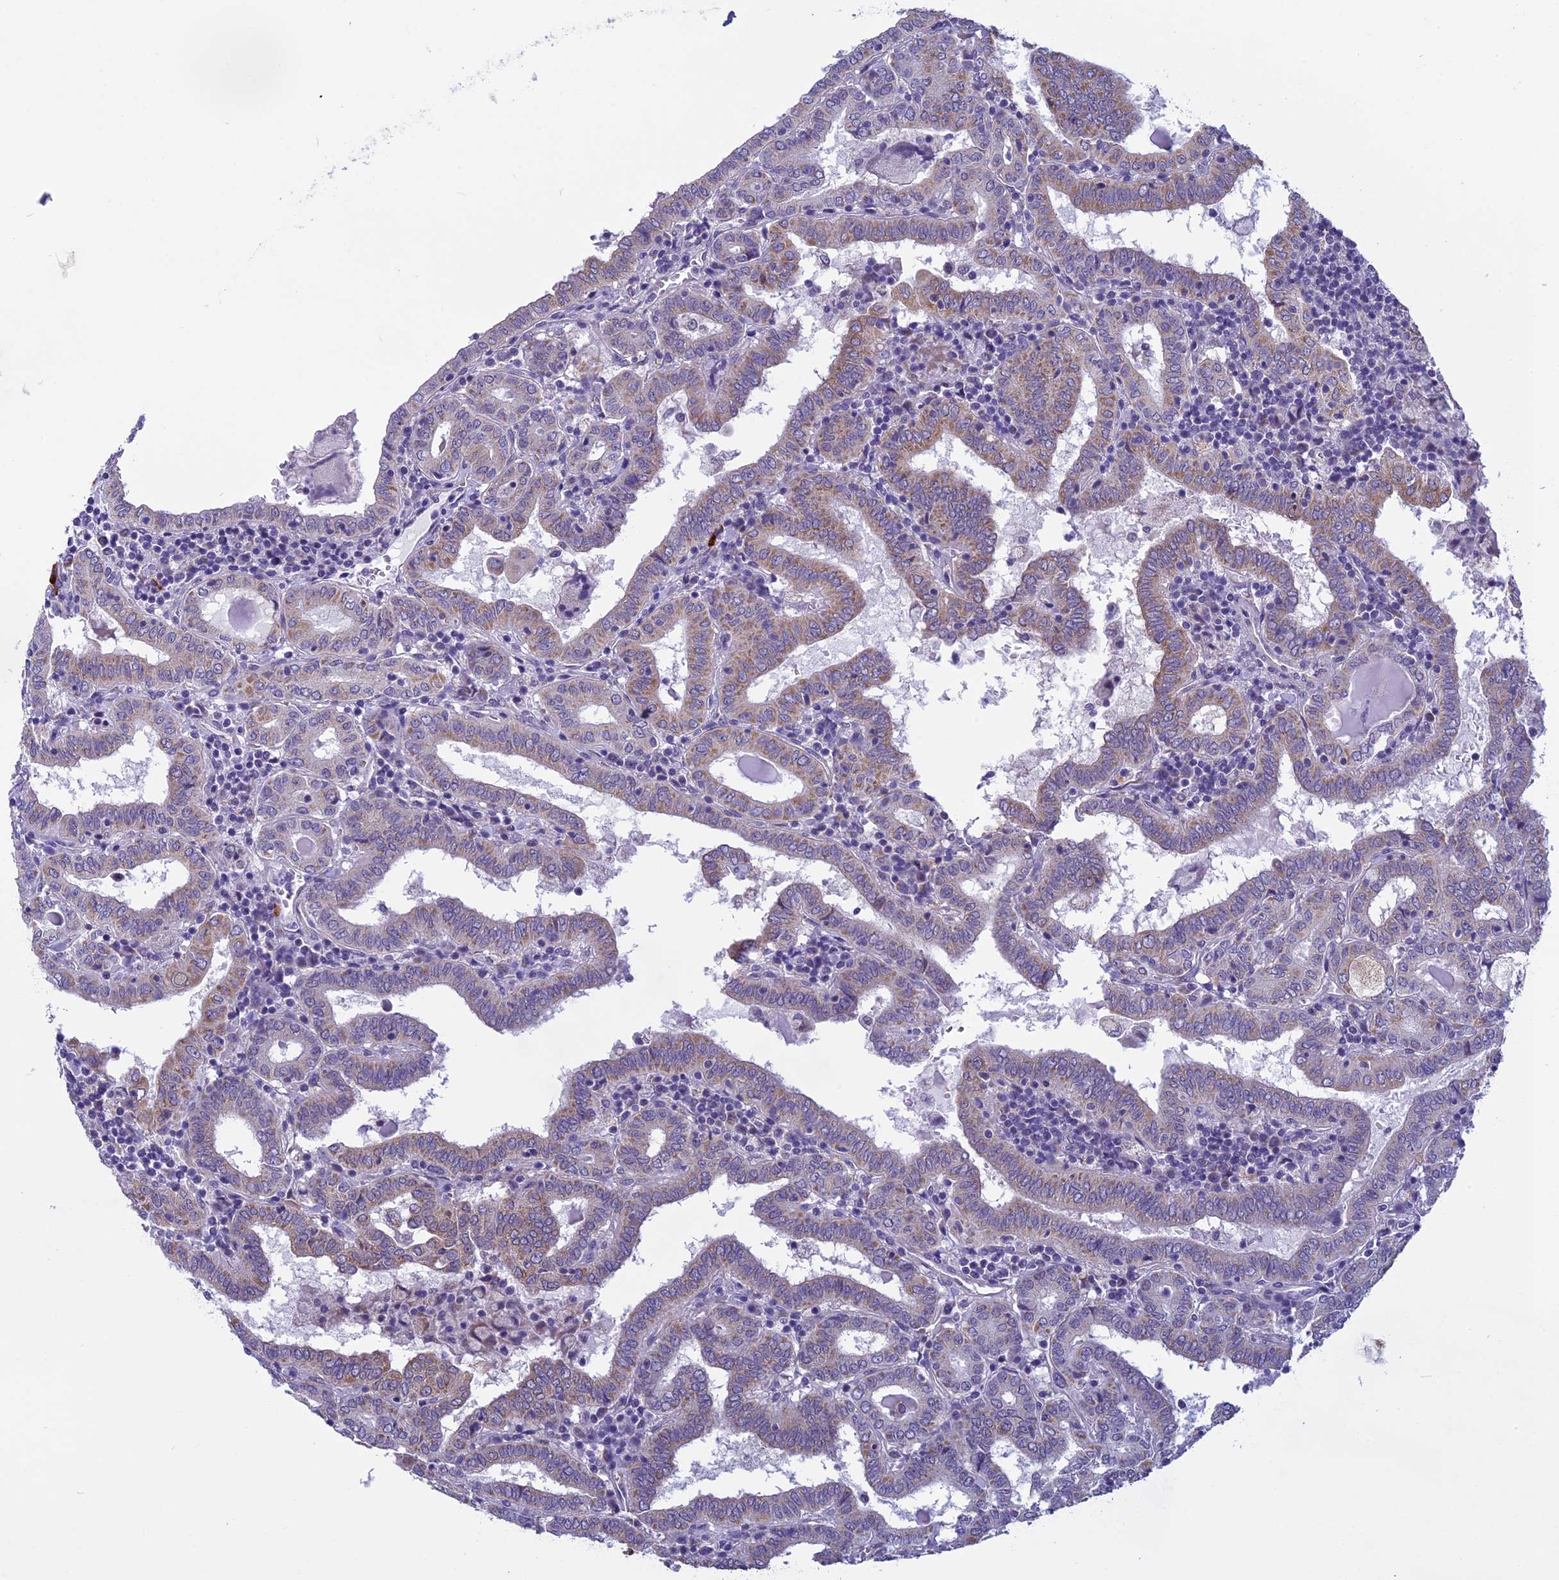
{"staining": {"intensity": "moderate", "quantity": "25%-75%", "location": "cytoplasmic/membranous"}, "tissue": "thyroid cancer", "cell_type": "Tumor cells", "image_type": "cancer", "snomed": [{"axis": "morphology", "description": "Papillary adenocarcinoma, NOS"}, {"axis": "topography", "description": "Thyroid gland"}], "caption": "Immunohistochemistry (DAB) staining of human thyroid cancer (papillary adenocarcinoma) displays moderate cytoplasmic/membranous protein positivity in about 25%-75% of tumor cells.", "gene": "ZNF317", "patient": {"sex": "female", "age": 72}}